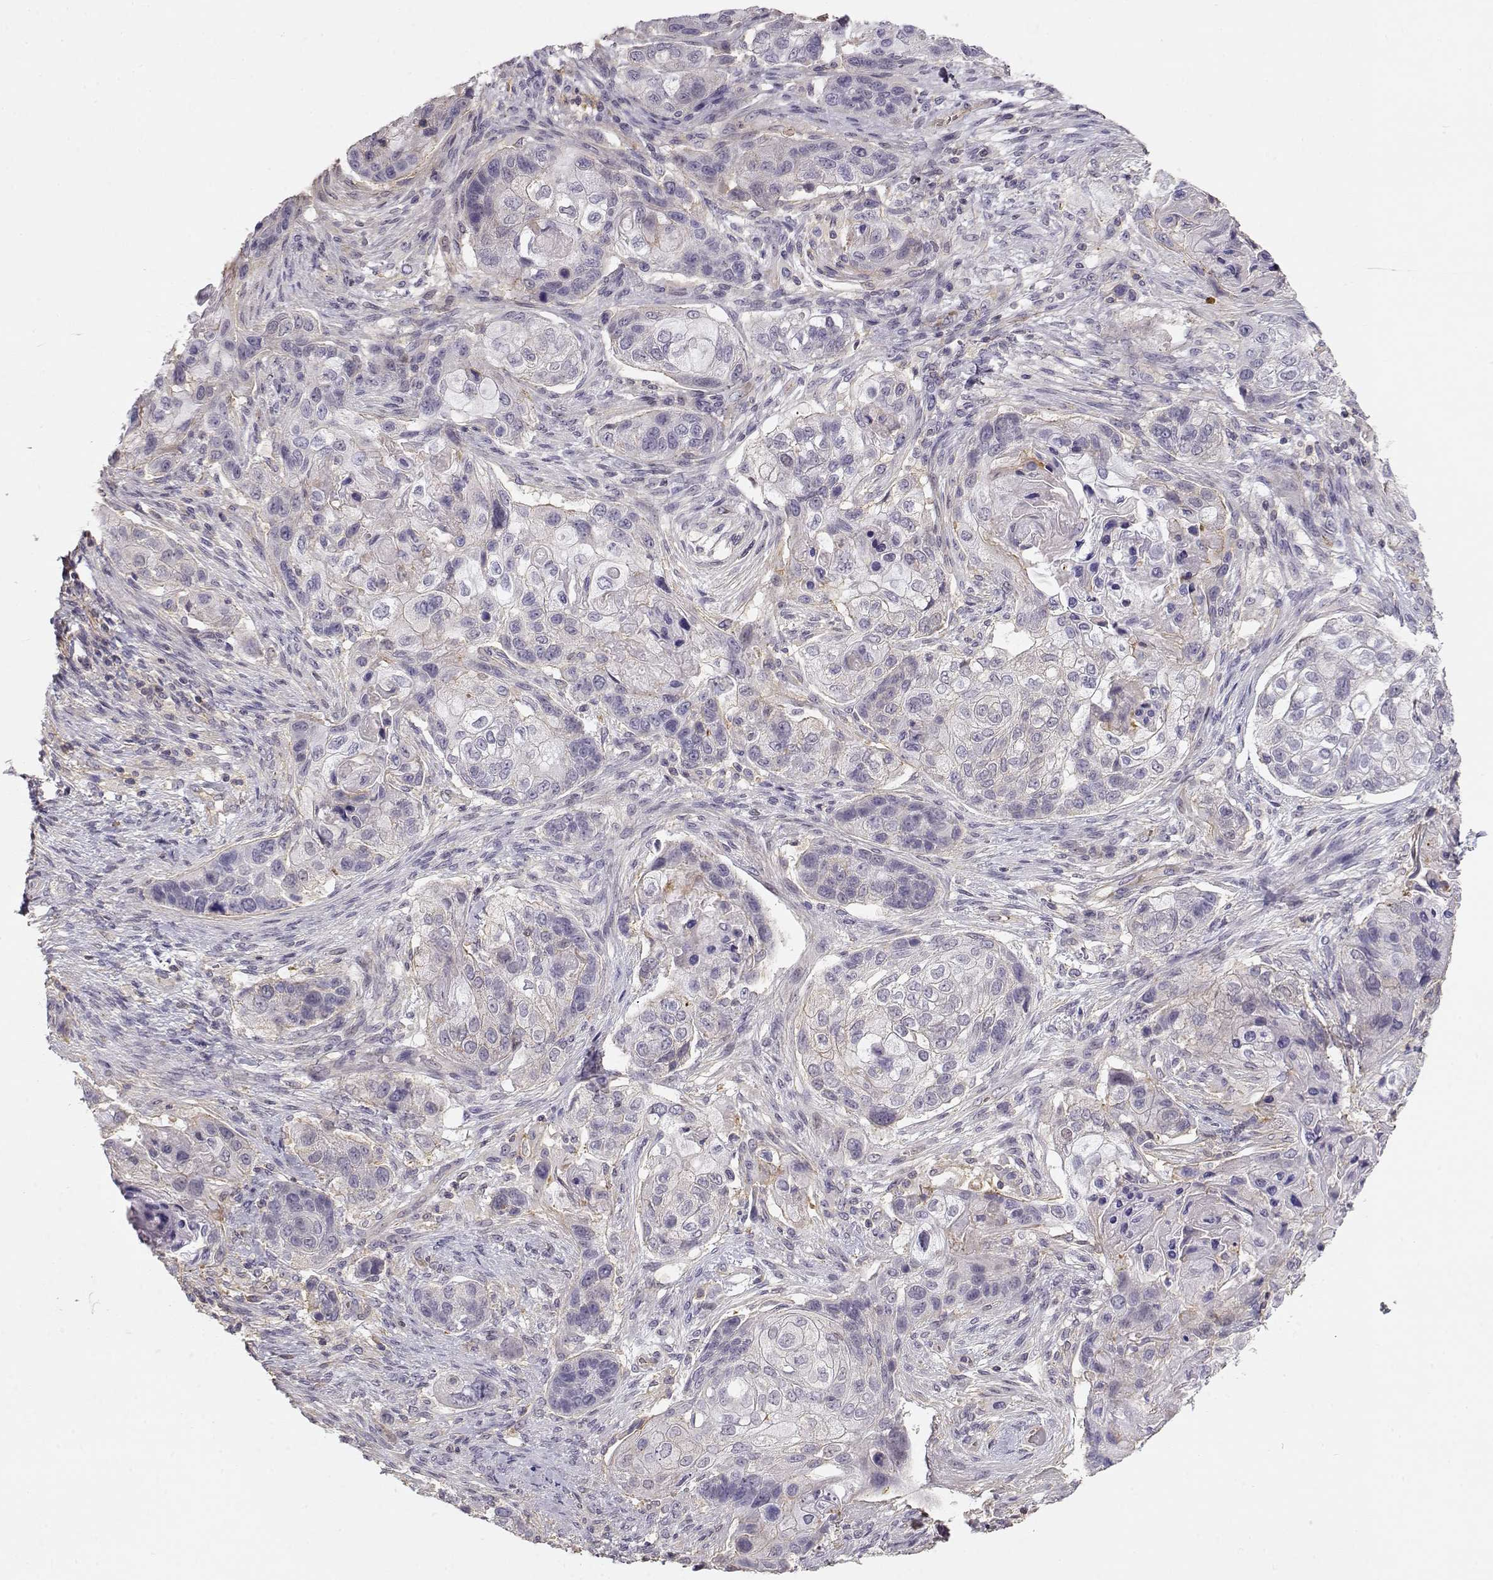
{"staining": {"intensity": "negative", "quantity": "none", "location": "none"}, "tissue": "lung cancer", "cell_type": "Tumor cells", "image_type": "cancer", "snomed": [{"axis": "morphology", "description": "Squamous cell carcinoma, NOS"}, {"axis": "topography", "description": "Lung"}], "caption": "The image shows no staining of tumor cells in lung cancer (squamous cell carcinoma).", "gene": "DAPL1", "patient": {"sex": "male", "age": 69}}